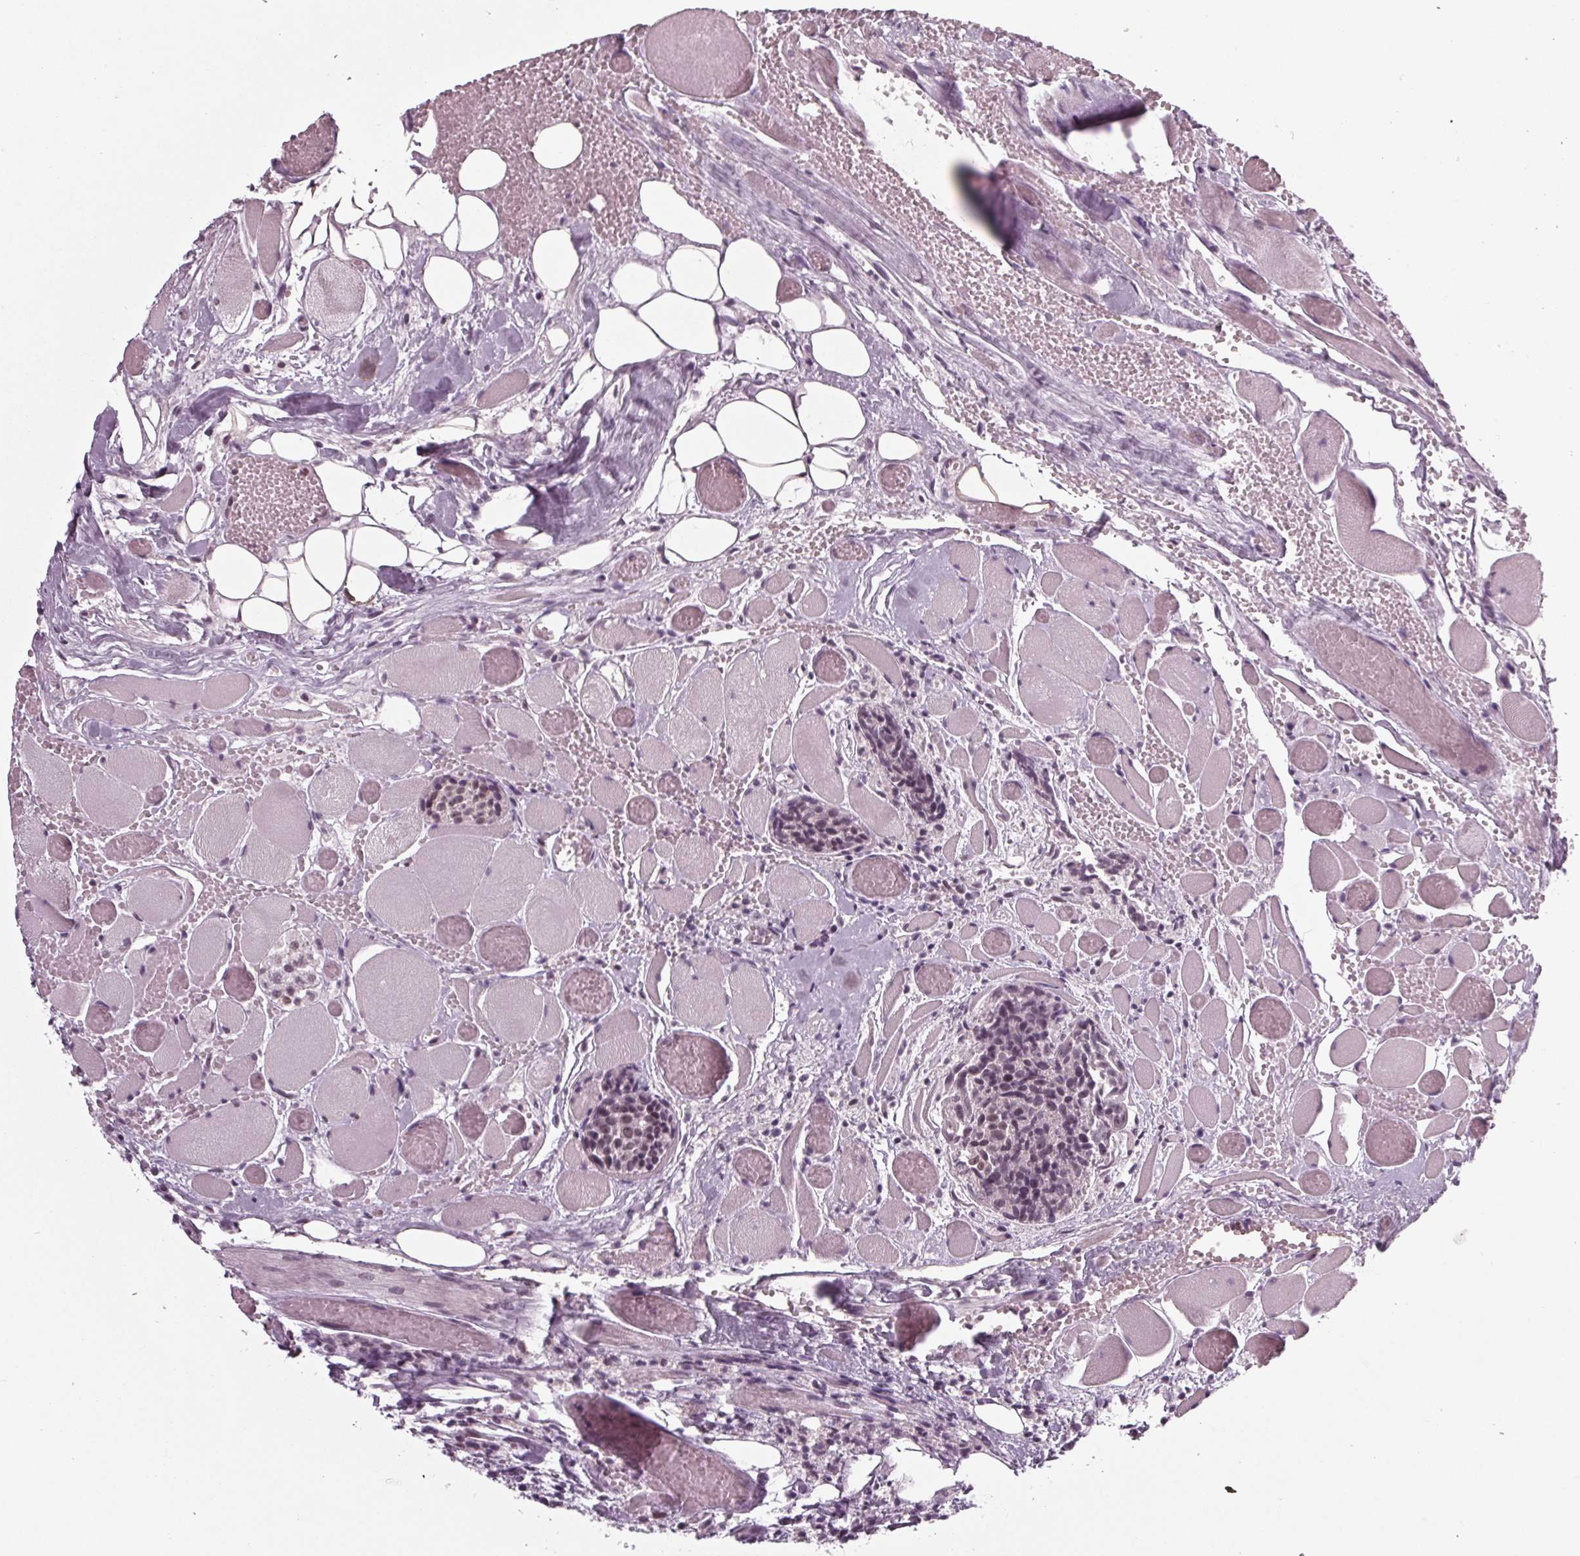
{"staining": {"intensity": "moderate", "quantity": "25%-75%", "location": "nuclear"}, "tissue": "head and neck cancer", "cell_type": "Tumor cells", "image_type": "cancer", "snomed": [{"axis": "morphology", "description": "Squamous cell carcinoma, NOS"}, {"axis": "topography", "description": "Oral tissue"}, {"axis": "topography", "description": "Head-Neck"}], "caption": "This micrograph shows head and neck cancer stained with immunohistochemistry to label a protein in brown. The nuclear of tumor cells show moderate positivity for the protein. Nuclei are counter-stained blue.", "gene": "DDX41", "patient": {"sex": "male", "age": 64}}